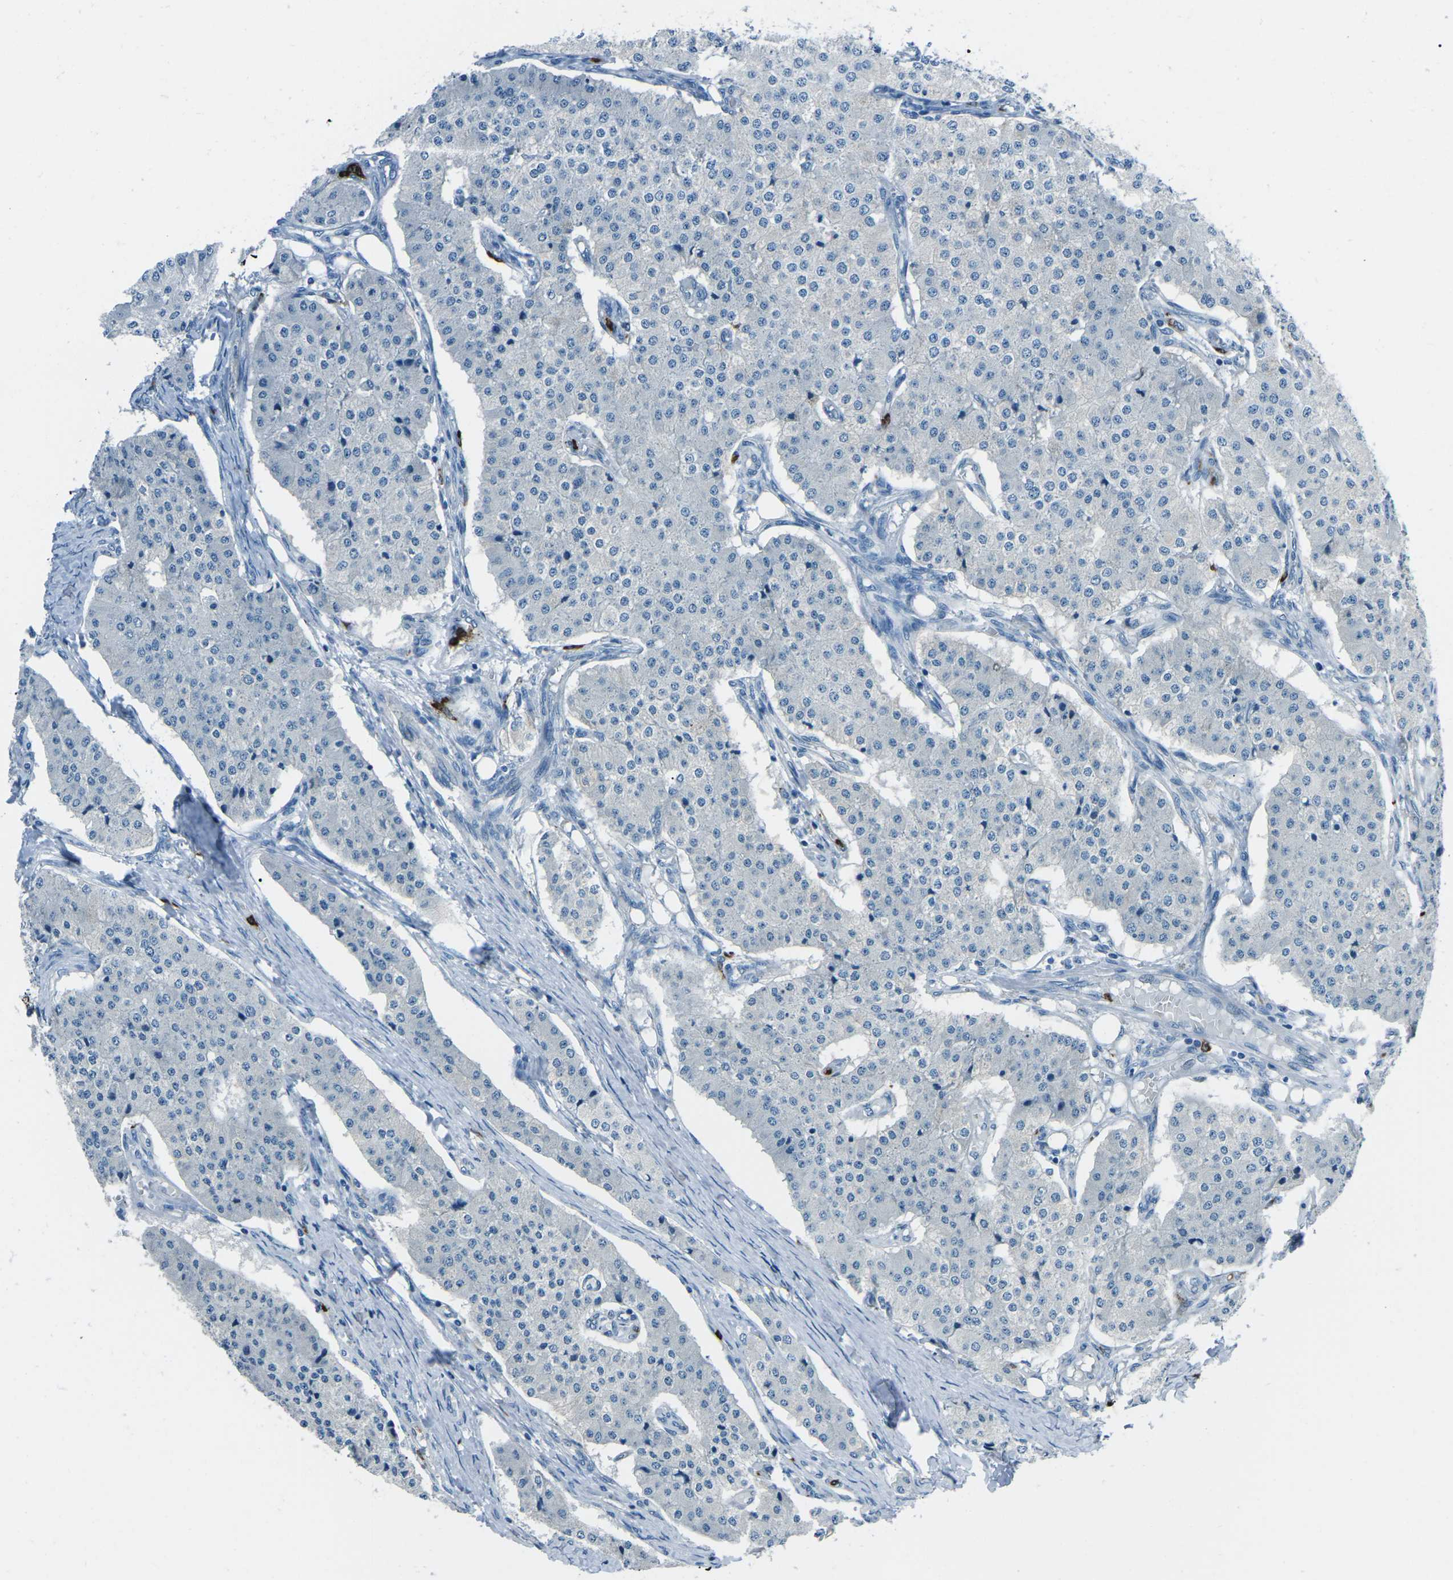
{"staining": {"intensity": "negative", "quantity": "none", "location": "none"}, "tissue": "carcinoid", "cell_type": "Tumor cells", "image_type": "cancer", "snomed": [{"axis": "morphology", "description": "Carcinoid, malignant, NOS"}, {"axis": "topography", "description": "Colon"}], "caption": "Tumor cells show no significant staining in carcinoid (malignant). (DAB (3,3'-diaminobenzidine) IHC with hematoxylin counter stain).", "gene": "FCN1", "patient": {"sex": "female", "age": 52}}